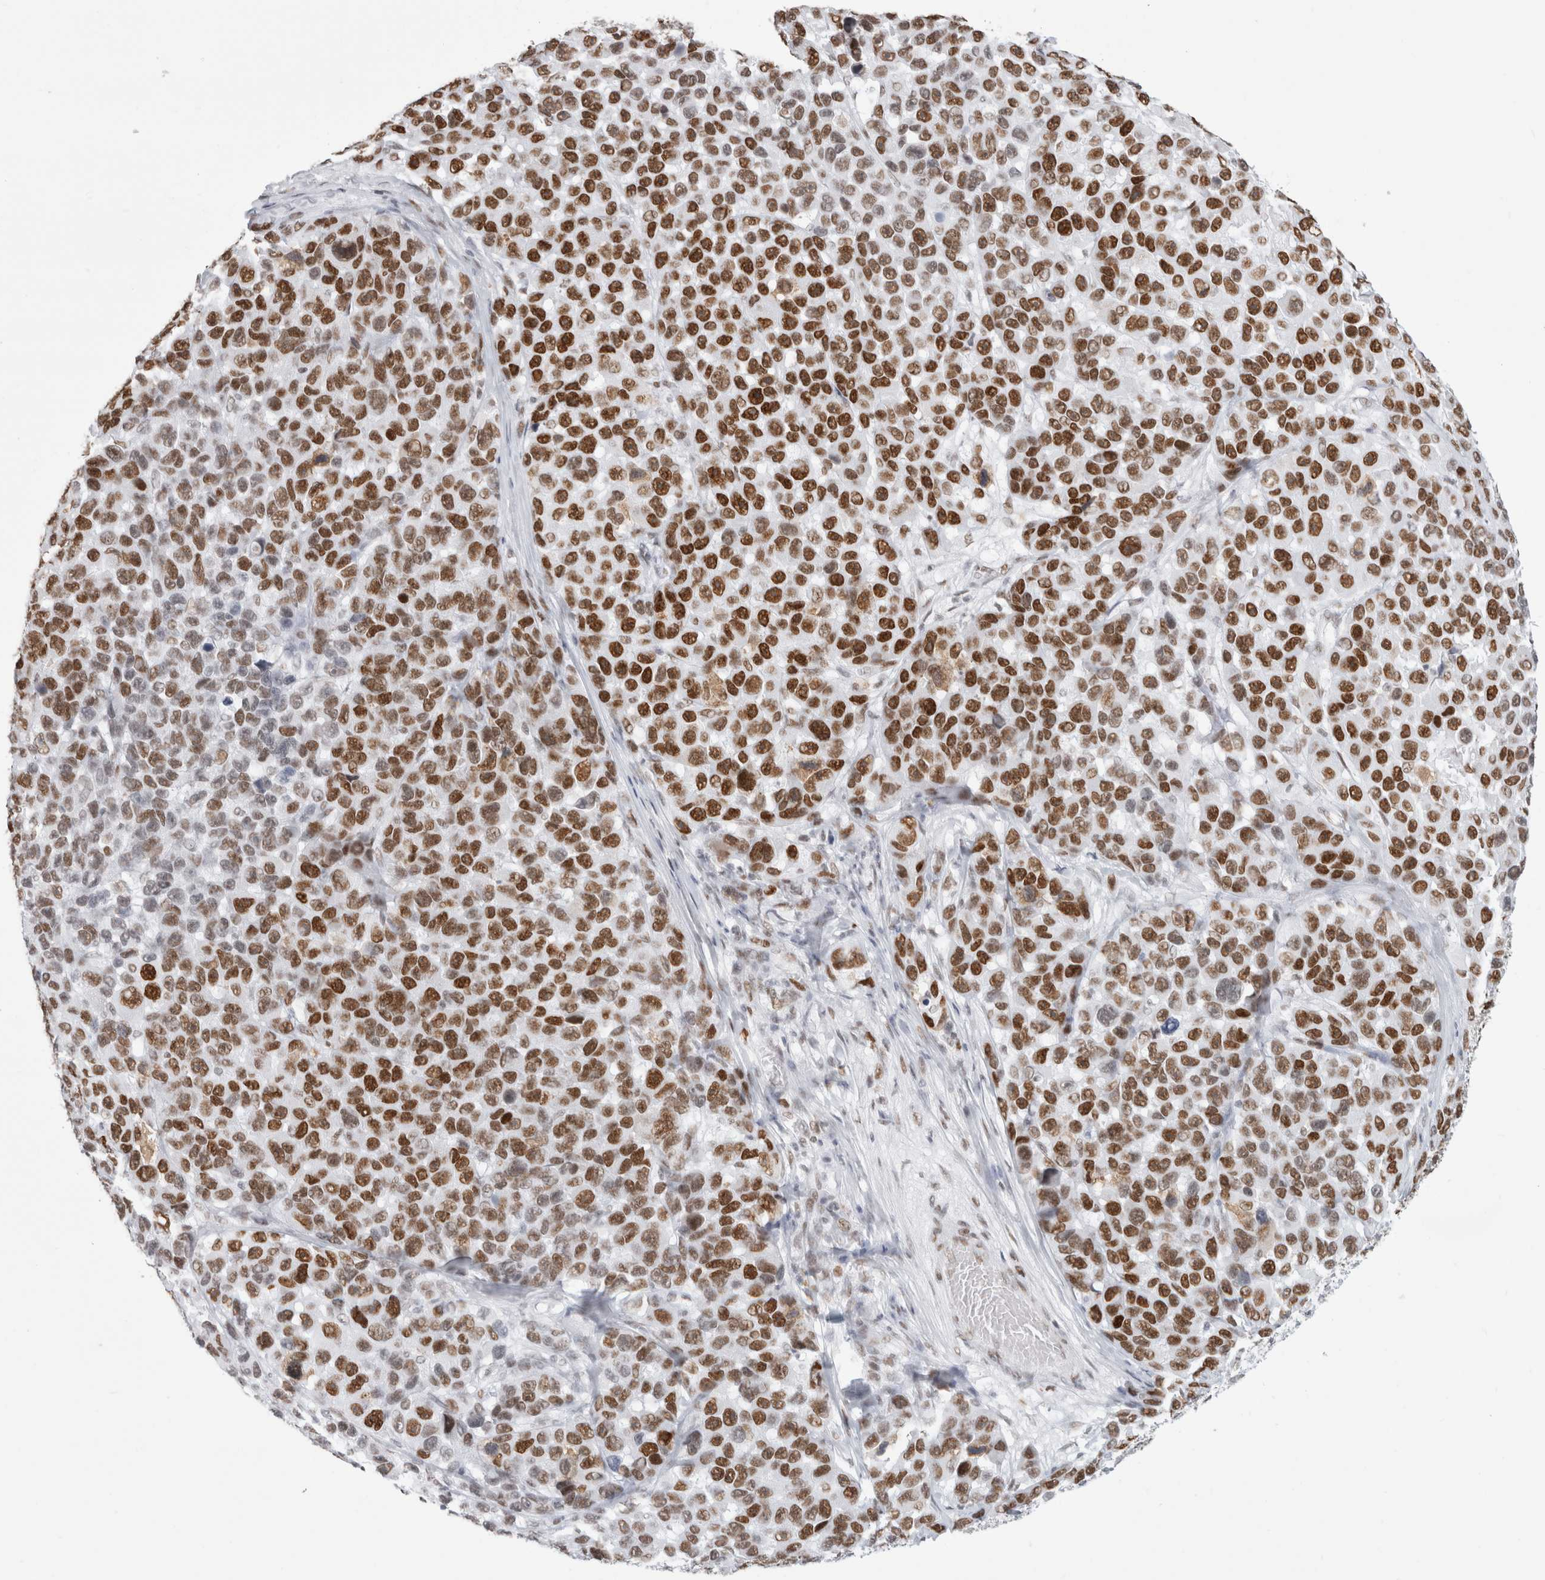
{"staining": {"intensity": "strong", "quantity": ">75%", "location": "nuclear"}, "tissue": "melanoma", "cell_type": "Tumor cells", "image_type": "cancer", "snomed": [{"axis": "morphology", "description": "Malignant melanoma, NOS"}, {"axis": "topography", "description": "Skin"}], "caption": "Melanoma stained with a protein marker reveals strong staining in tumor cells.", "gene": "SMARCC1", "patient": {"sex": "male", "age": 53}}